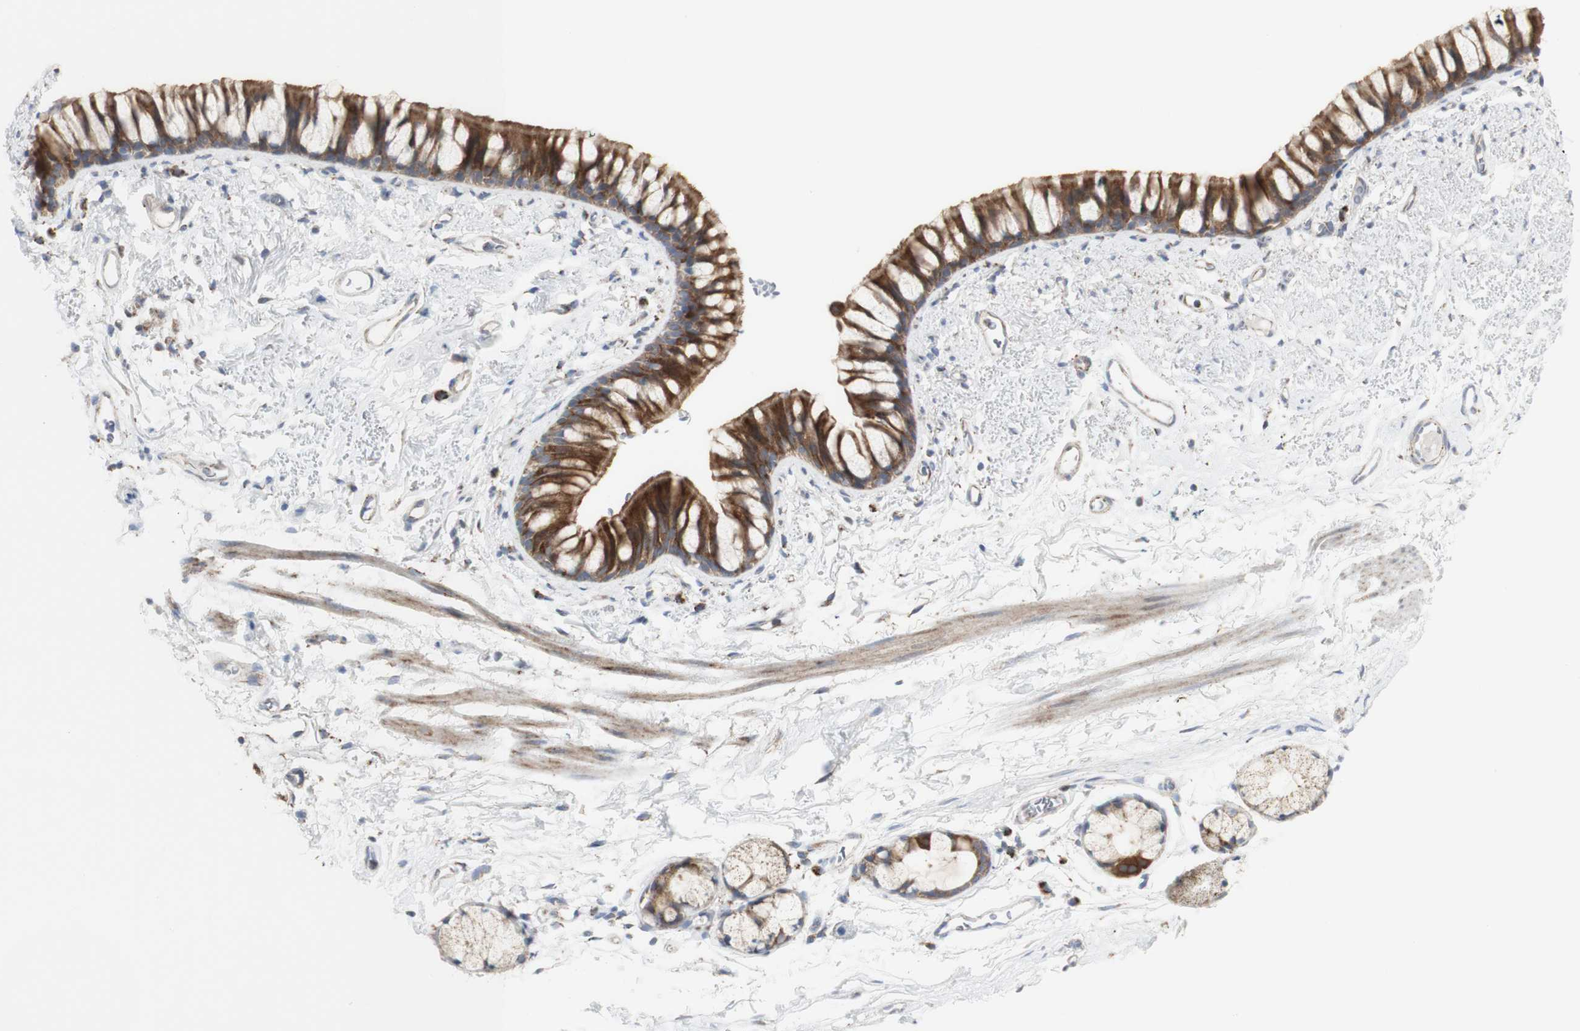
{"staining": {"intensity": "negative", "quantity": "none", "location": "none"}, "tissue": "adipose tissue", "cell_type": "Adipocytes", "image_type": "normal", "snomed": [{"axis": "morphology", "description": "Normal tissue, NOS"}, {"axis": "topography", "description": "Bronchus"}], "caption": "This is an immunohistochemistry (IHC) image of benign human adipose tissue. There is no positivity in adipocytes.", "gene": "C3orf52", "patient": {"sex": "female", "age": 73}}